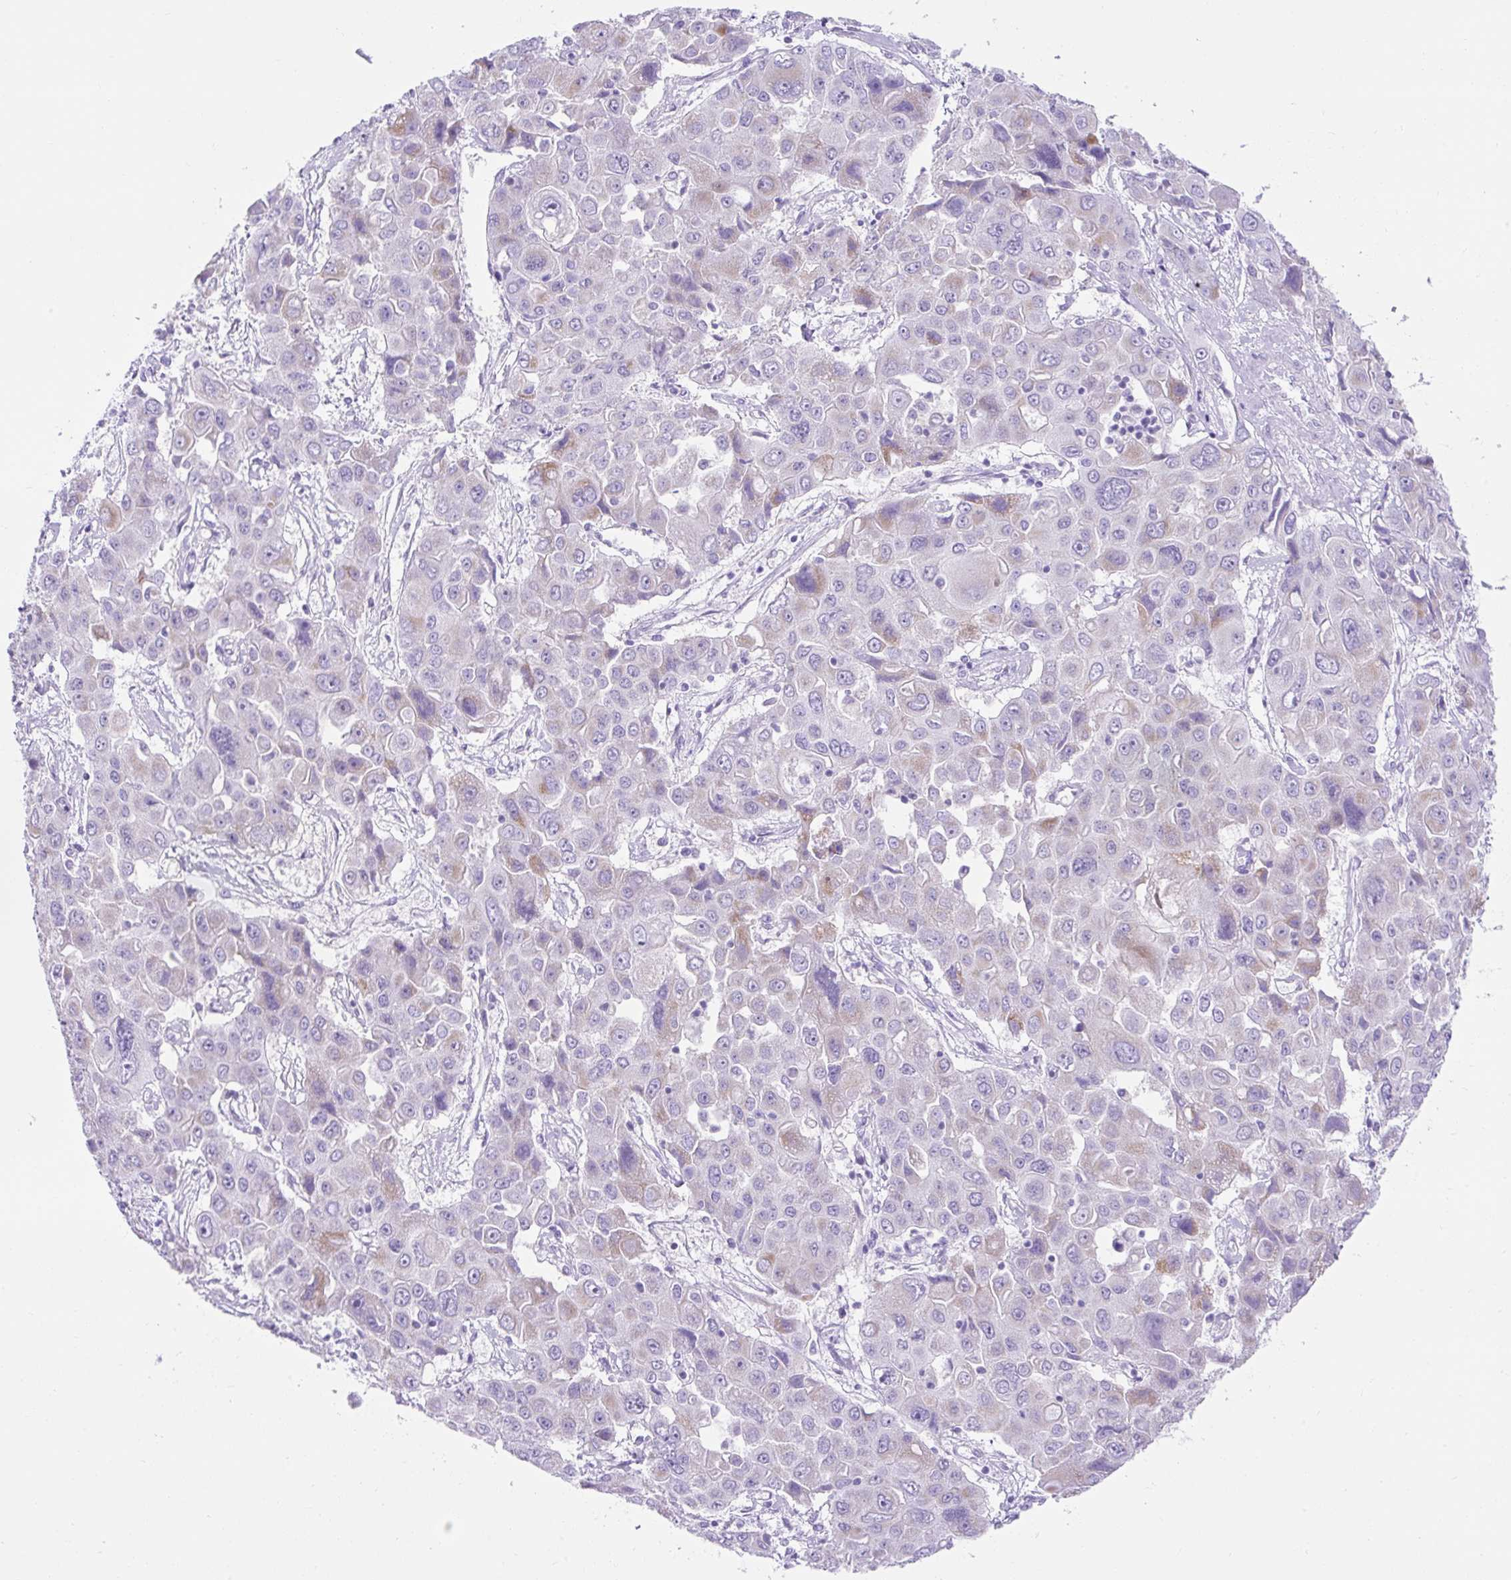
{"staining": {"intensity": "weak", "quantity": "<25%", "location": "cytoplasmic/membranous"}, "tissue": "liver cancer", "cell_type": "Tumor cells", "image_type": "cancer", "snomed": [{"axis": "morphology", "description": "Cholangiocarcinoma"}, {"axis": "topography", "description": "Liver"}], "caption": "This is an immunohistochemistry (IHC) histopathology image of cholangiocarcinoma (liver). There is no staining in tumor cells.", "gene": "KRT12", "patient": {"sex": "male", "age": 67}}